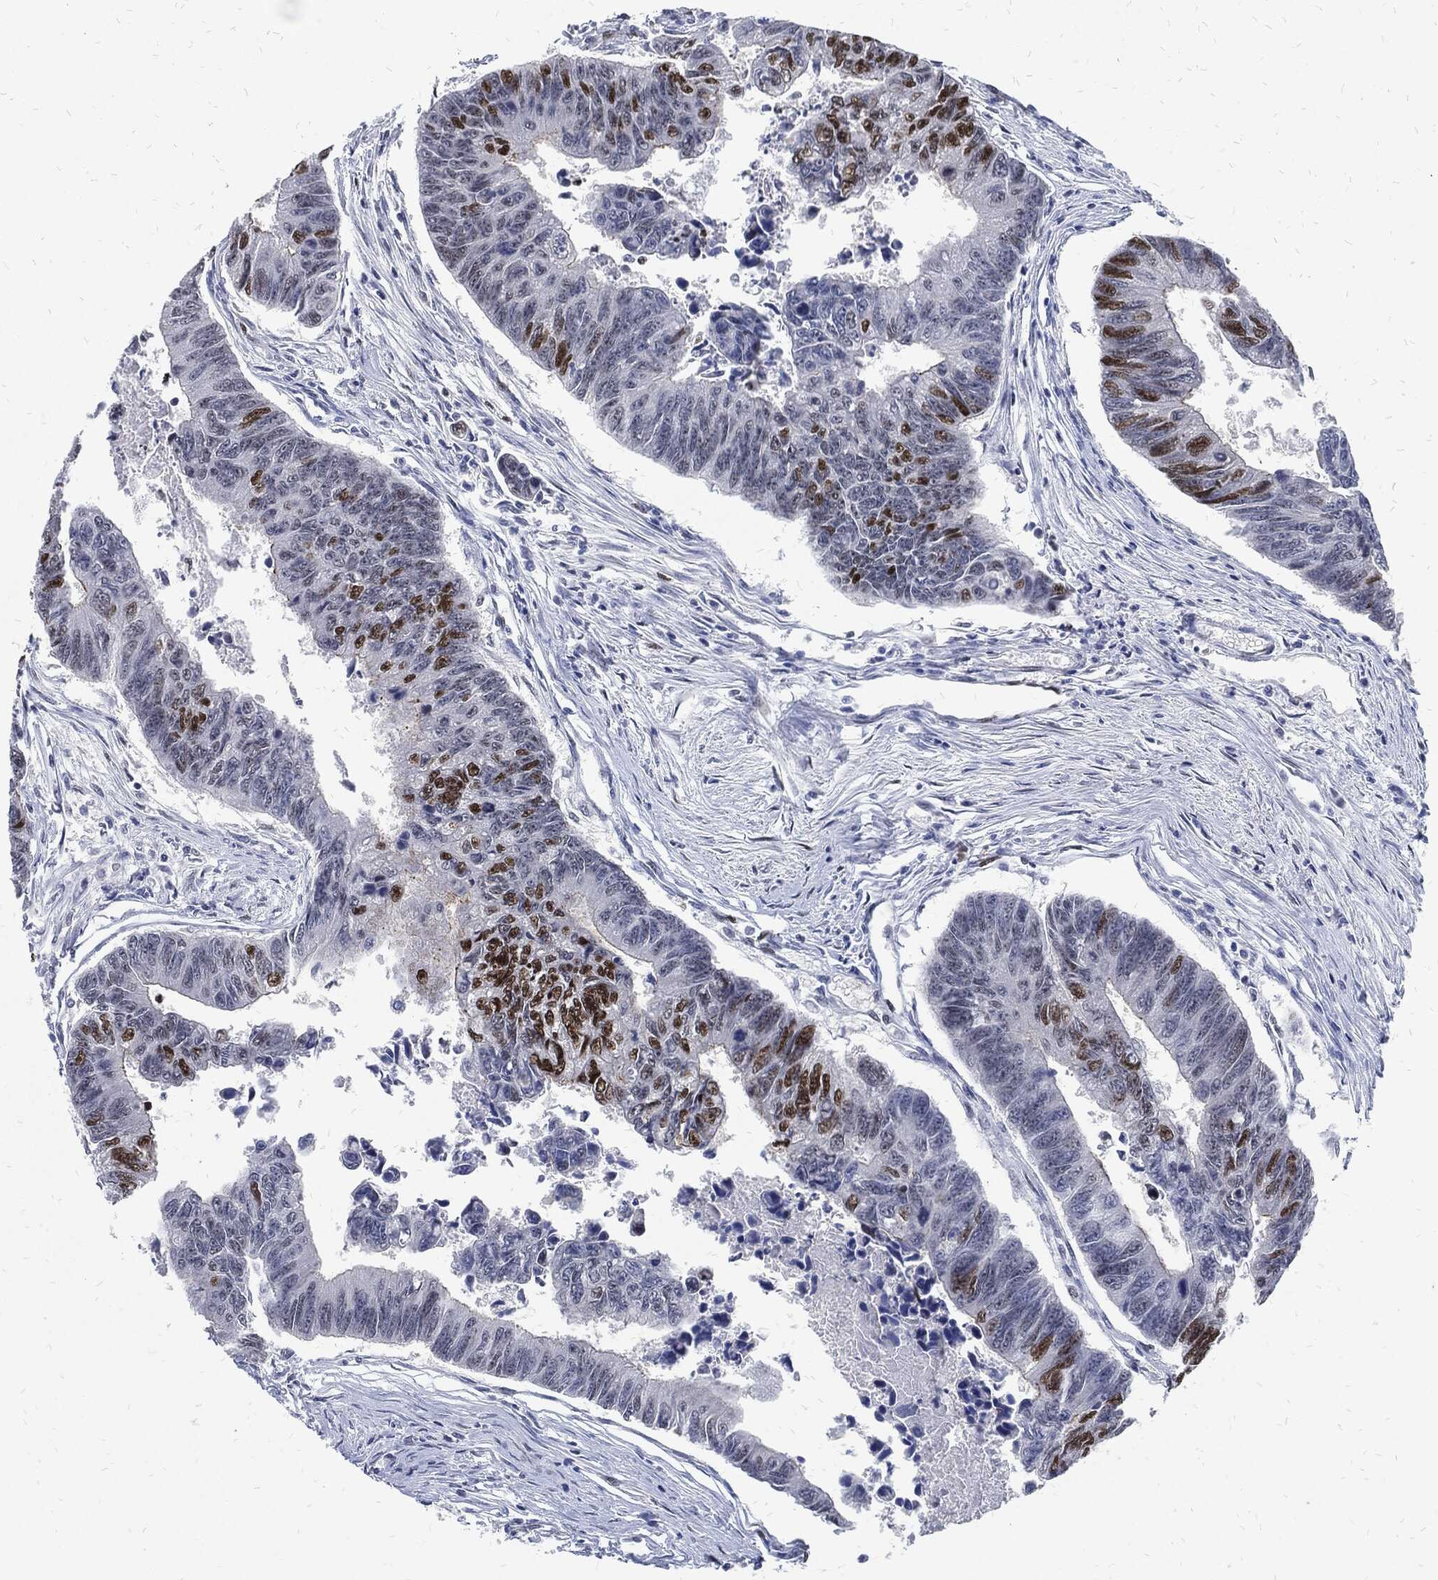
{"staining": {"intensity": "strong", "quantity": "<25%", "location": "nuclear"}, "tissue": "colorectal cancer", "cell_type": "Tumor cells", "image_type": "cancer", "snomed": [{"axis": "morphology", "description": "Adenocarcinoma, NOS"}, {"axis": "topography", "description": "Colon"}], "caption": "The photomicrograph reveals immunohistochemical staining of colorectal cancer (adenocarcinoma). There is strong nuclear staining is appreciated in about <25% of tumor cells. The protein of interest is shown in brown color, while the nuclei are stained blue.", "gene": "JUN", "patient": {"sex": "female", "age": 65}}